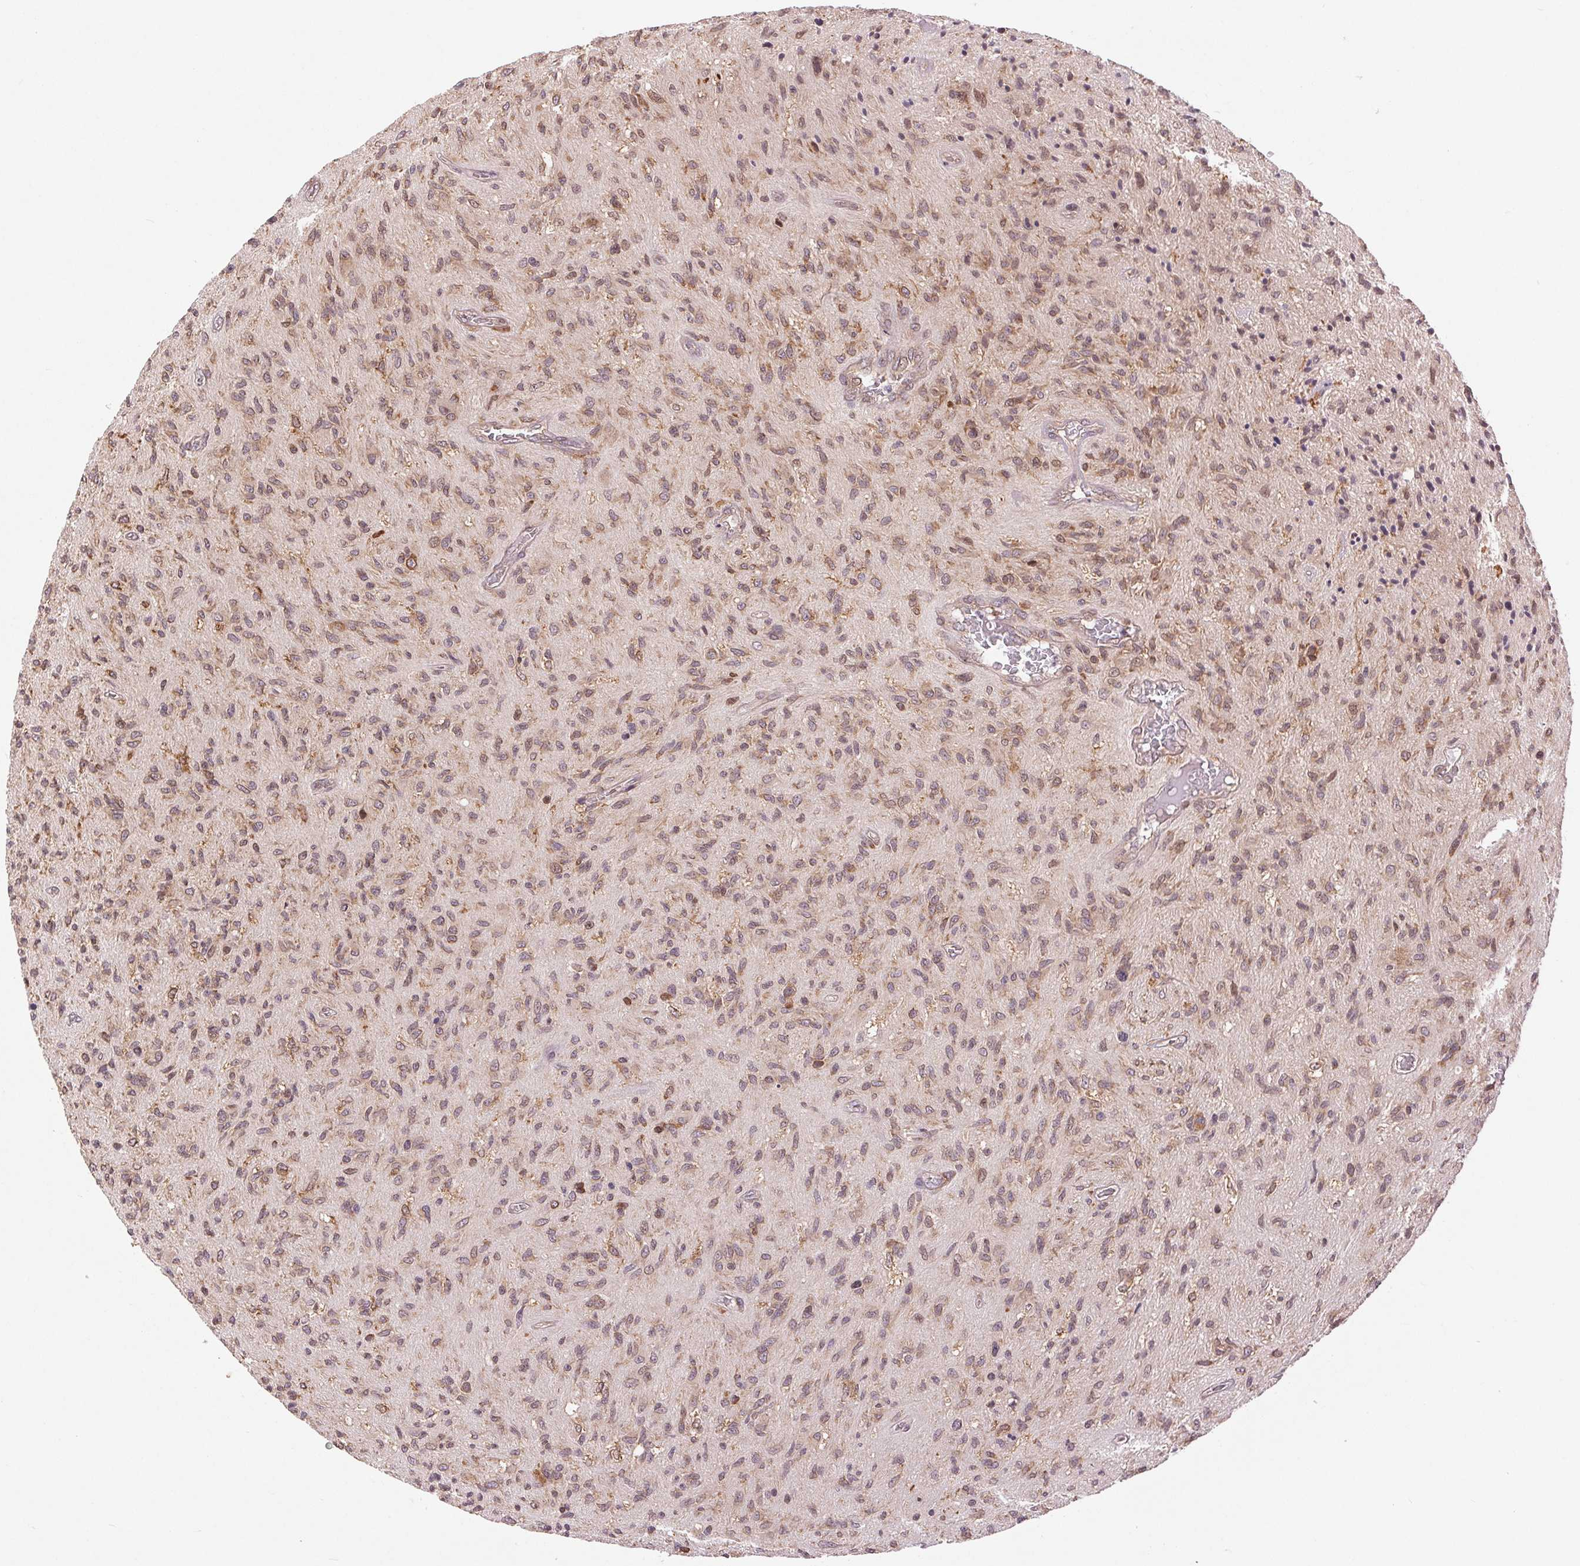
{"staining": {"intensity": "weak", "quantity": ">75%", "location": "cytoplasmic/membranous"}, "tissue": "glioma", "cell_type": "Tumor cells", "image_type": "cancer", "snomed": [{"axis": "morphology", "description": "Glioma, malignant, High grade"}, {"axis": "topography", "description": "Brain"}], "caption": "The photomicrograph demonstrates a brown stain indicating the presence of a protein in the cytoplasmic/membranous of tumor cells in glioma.", "gene": "BTF3L4", "patient": {"sex": "male", "age": 54}}